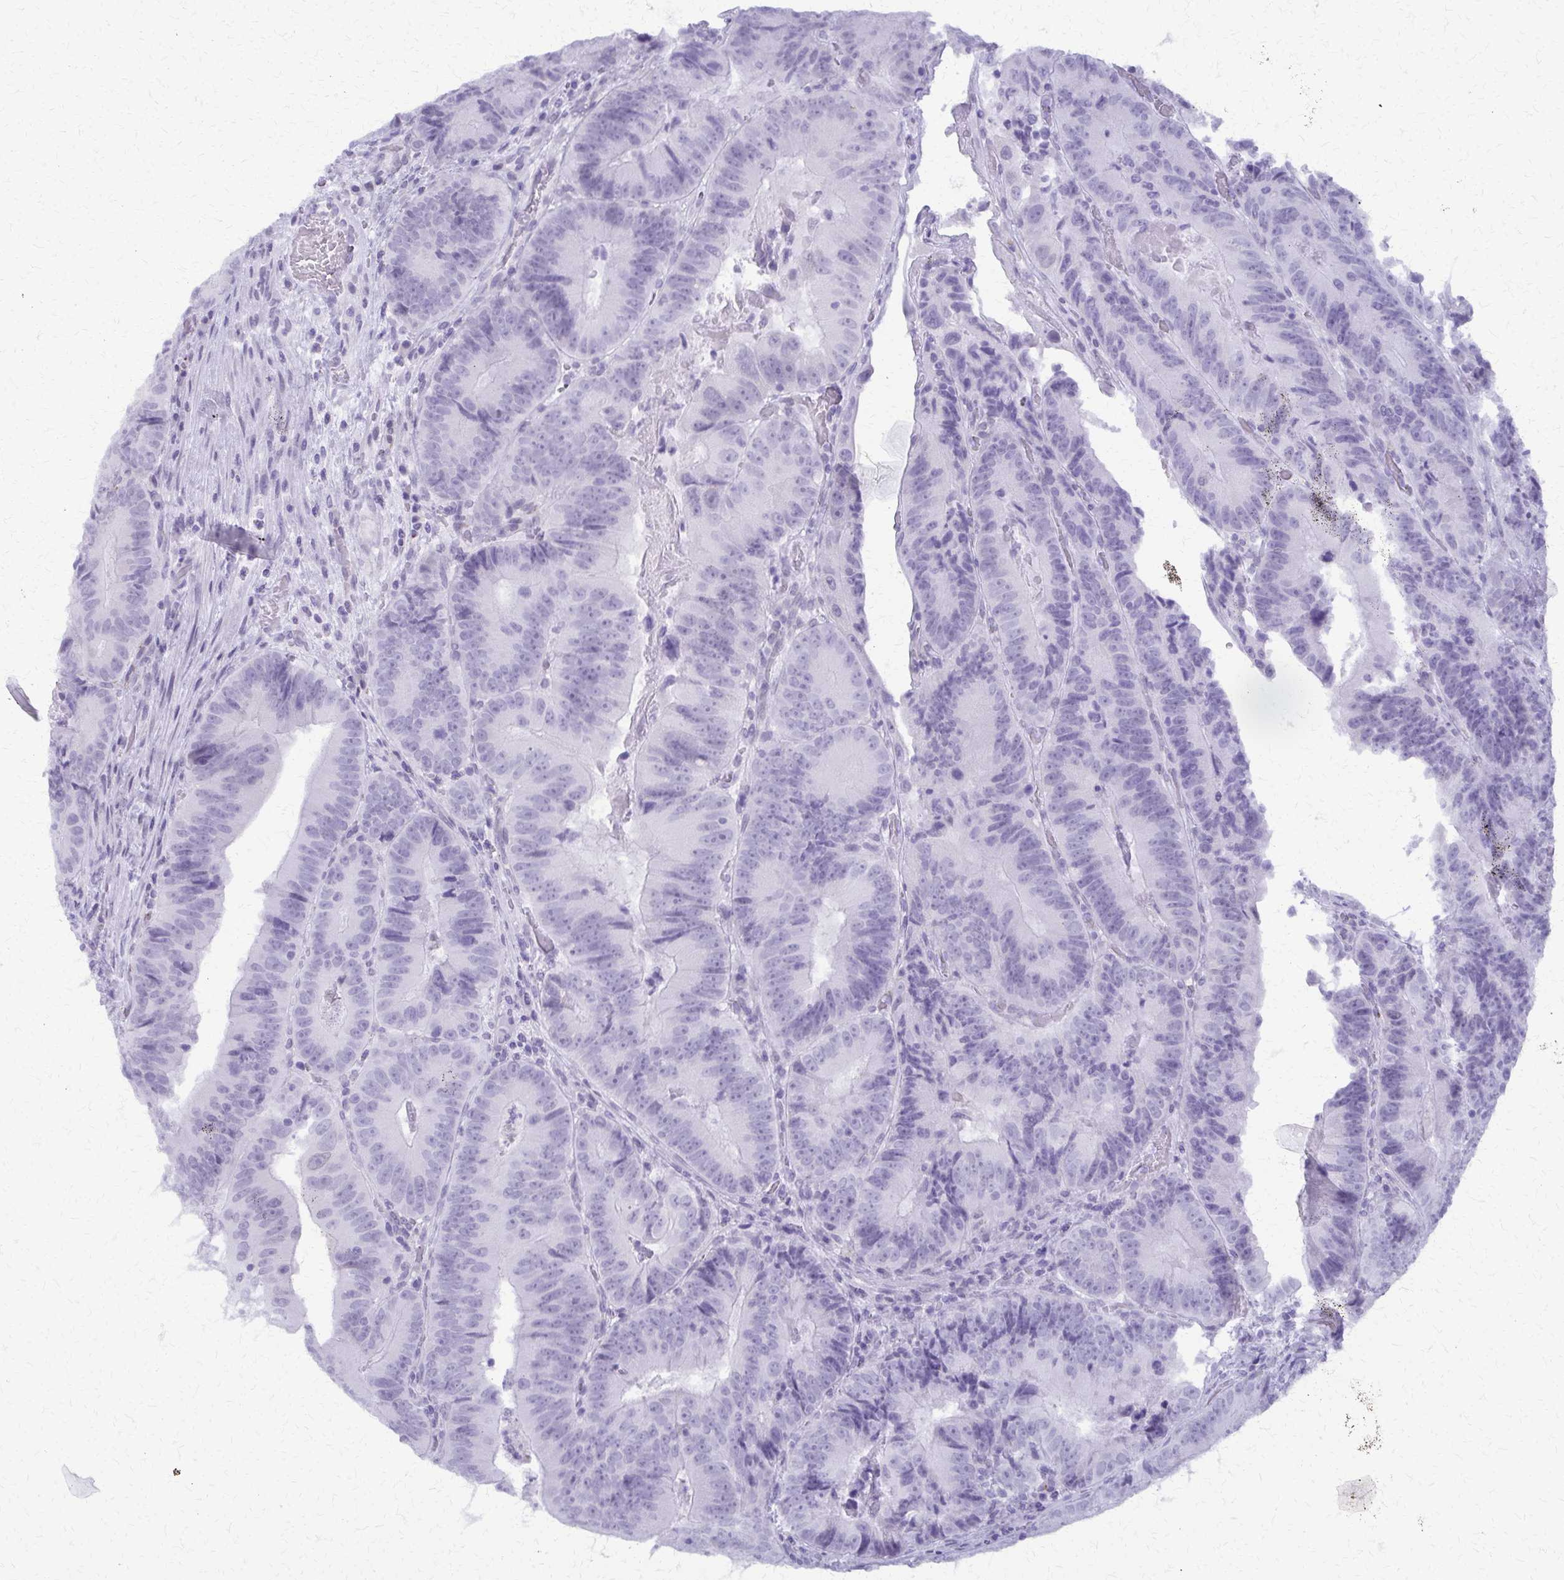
{"staining": {"intensity": "negative", "quantity": "none", "location": "none"}, "tissue": "colorectal cancer", "cell_type": "Tumor cells", "image_type": "cancer", "snomed": [{"axis": "morphology", "description": "Adenocarcinoma, NOS"}, {"axis": "topography", "description": "Colon"}], "caption": "This image is of colorectal cancer (adenocarcinoma) stained with immunohistochemistry (IHC) to label a protein in brown with the nuclei are counter-stained blue. There is no expression in tumor cells.", "gene": "FAM162B", "patient": {"sex": "female", "age": 86}}